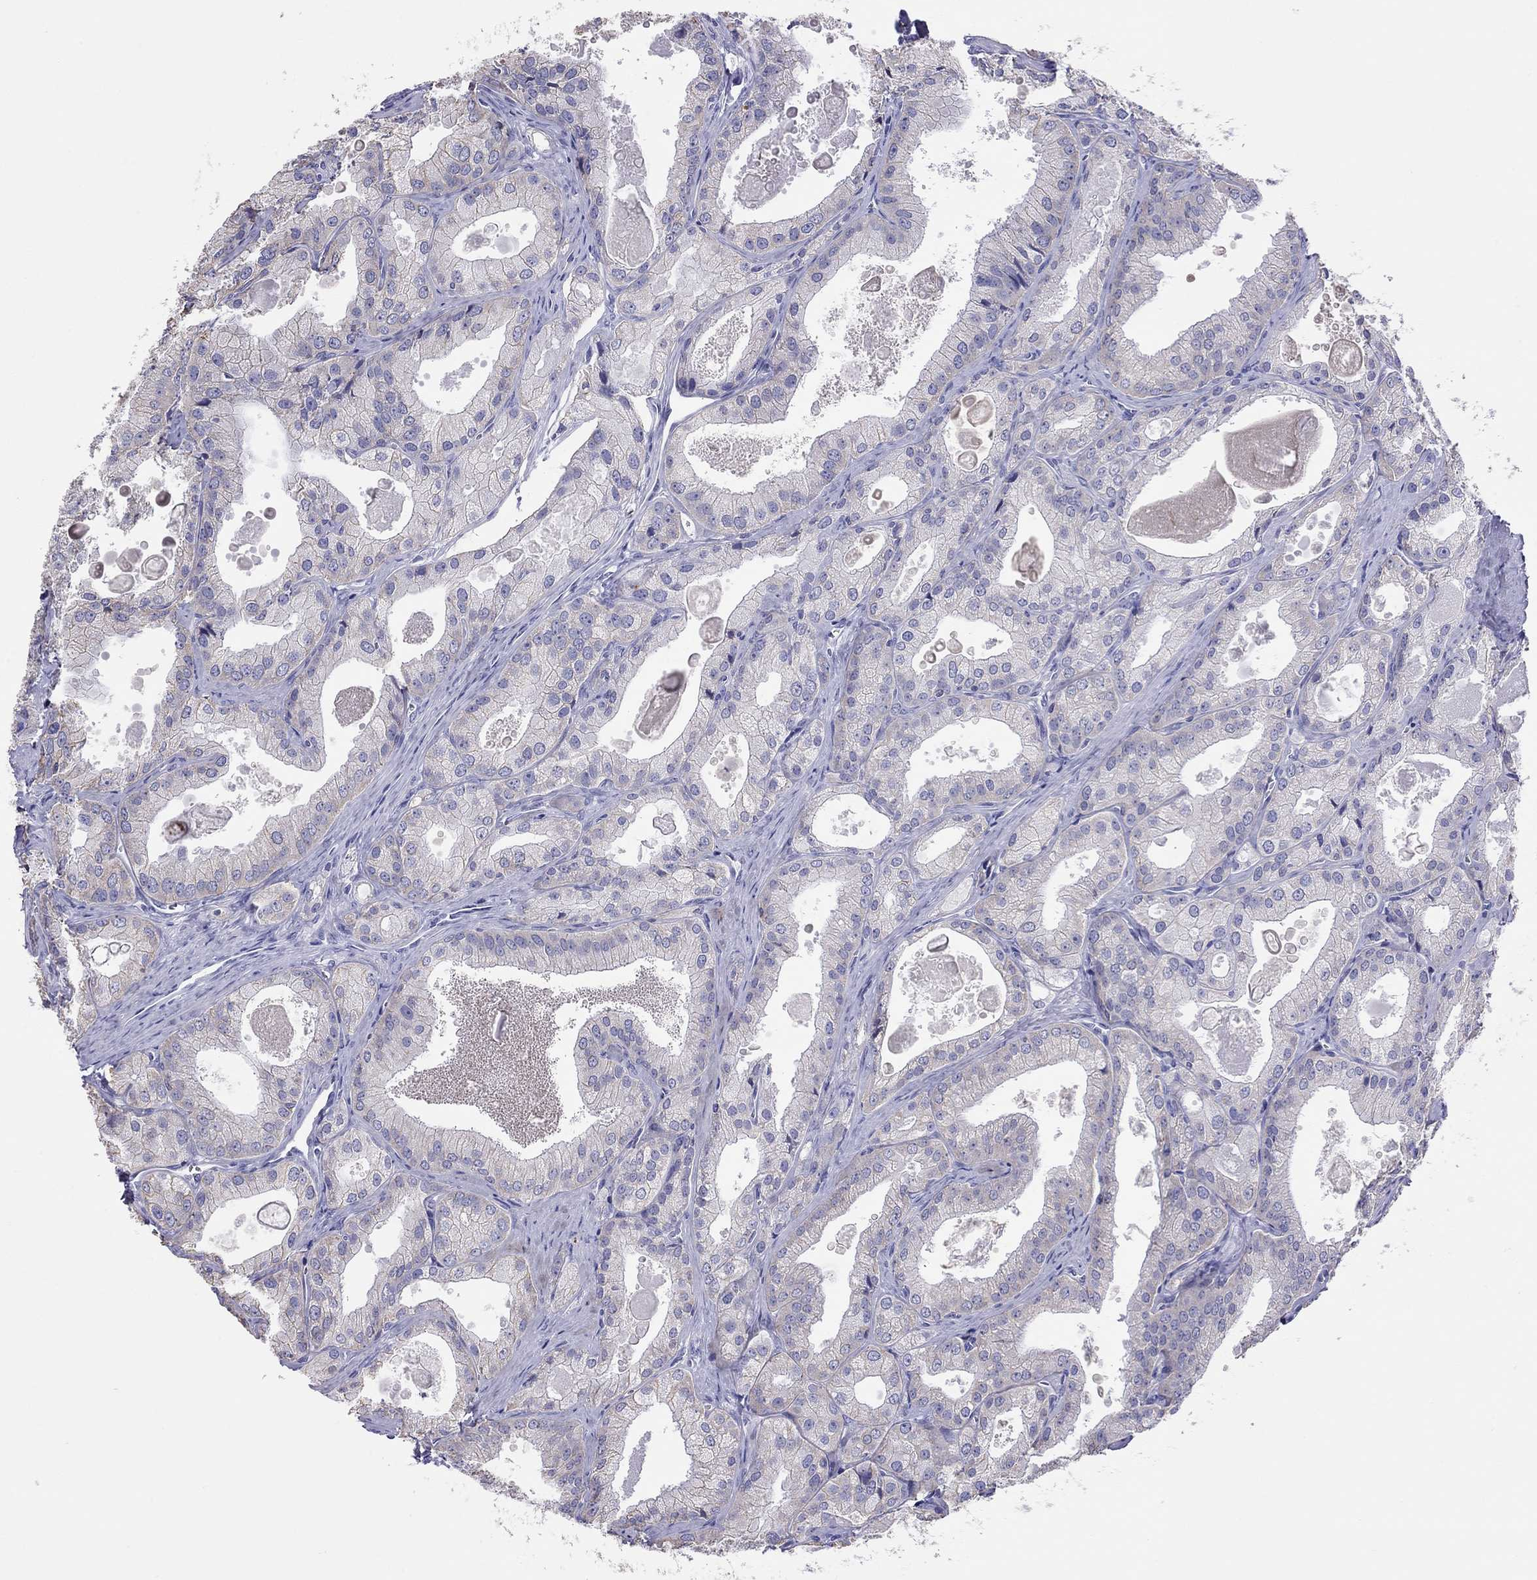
{"staining": {"intensity": "negative", "quantity": "none", "location": "none"}, "tissue": "prostate cancer", "cell_type": "Tumor cells", "image_type": "cancer", "snomed": [{"axis": "morphology", "description": "Adenocarcinoma, NOS"}, {"axis": "morphology", "description": "Adenocarcinoma, High grade"}, {"axis": "topography", "description": "Prostate"}], "caption": "The histopathology image exhibits no staining of tumor cells in adenocarcinoma (prostate).", "gene": "COL9A1", "patient": {"sex": "male", "age": 70}}